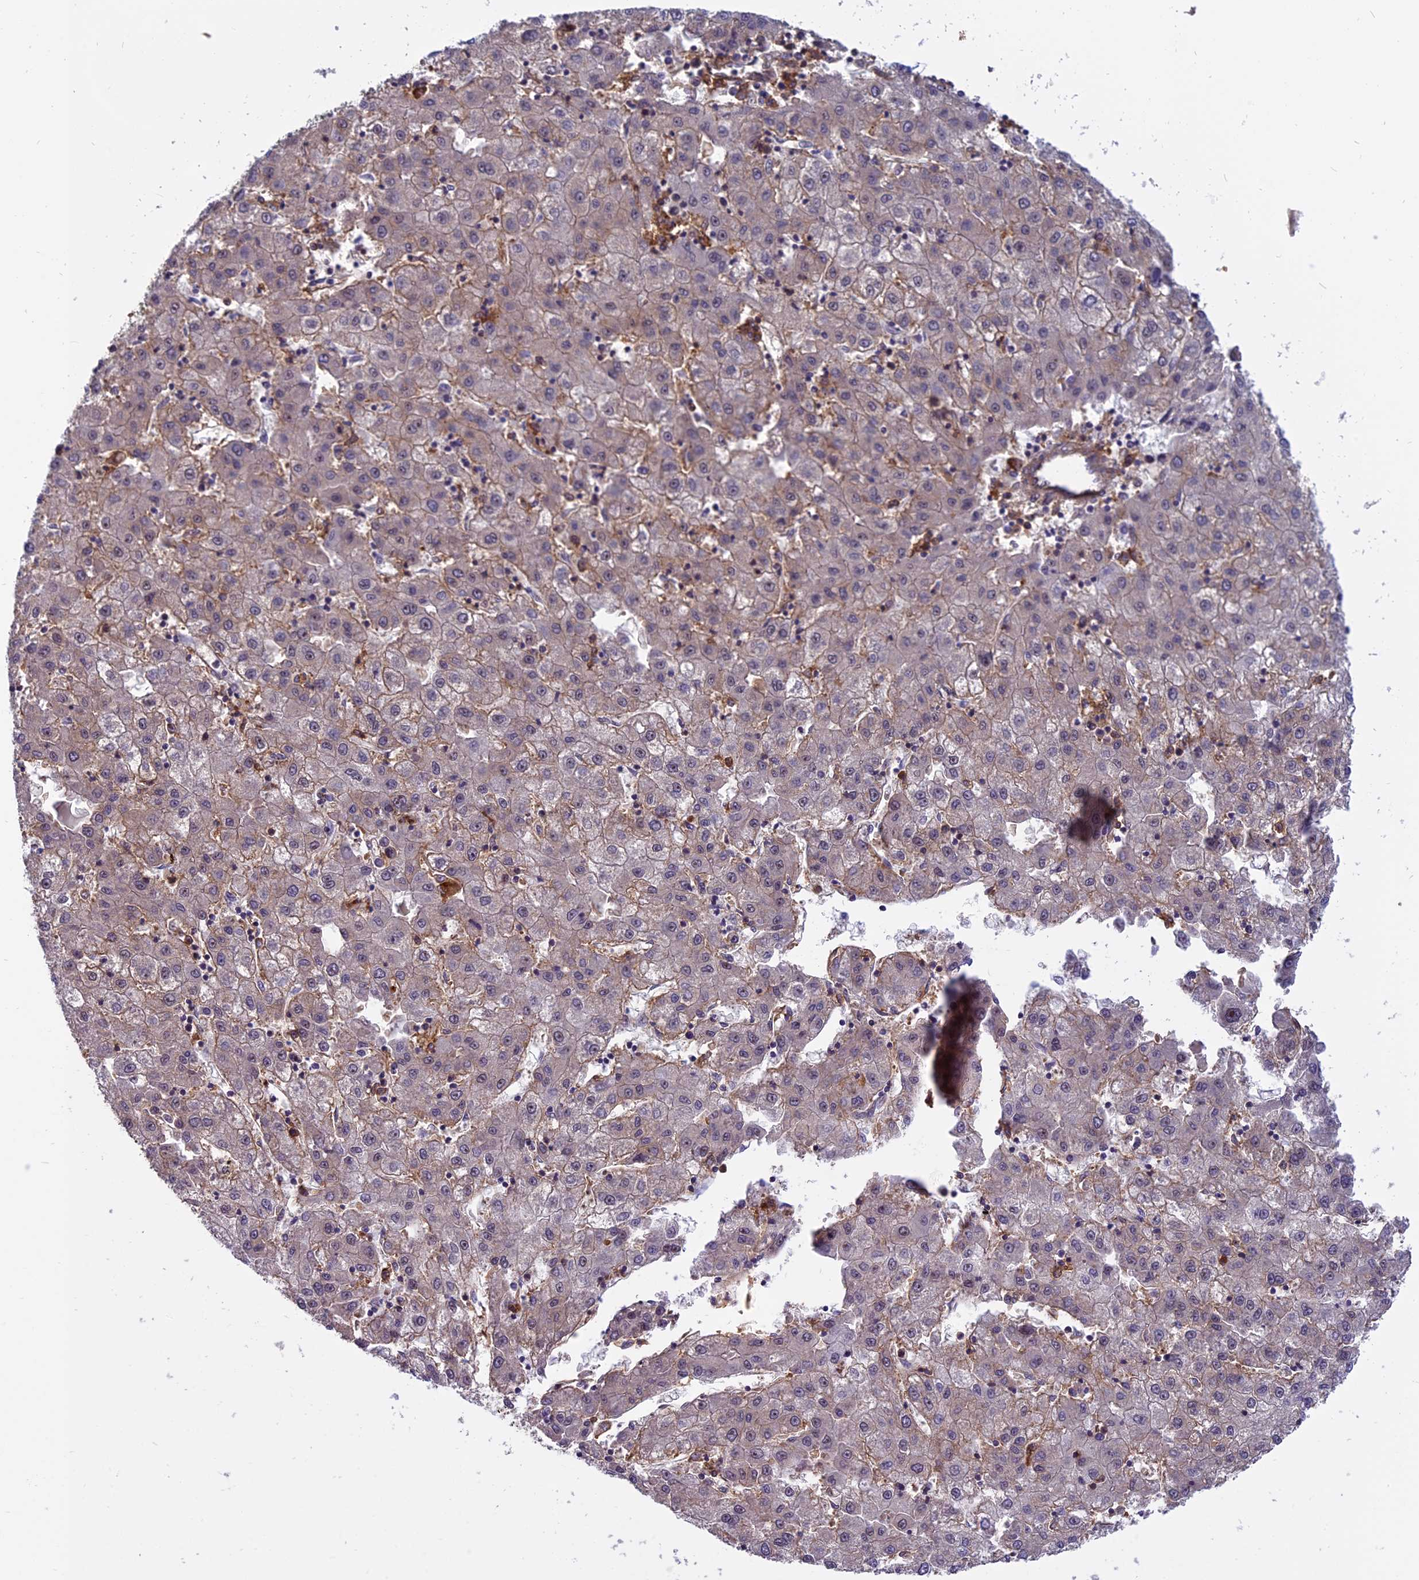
{"staining": {"intensity": "negative", "quantity": "none", "location": "none"}, "tissue": "liver cancer", "cell_type": "Tumor cells", "image_type": "cancer", "snomed": [{"axis": "morphology", "description": "Carcinoma, Hepatocellular, NOS"}, {"axis": "topography", "description": "Liver"}], "caption": "Tumor cells are negative for protein expression in human liver cancer (hepatocellular carcinoma).", "gene": "EHBP1L1", "patient": {"sex": "male", "age": 72}}